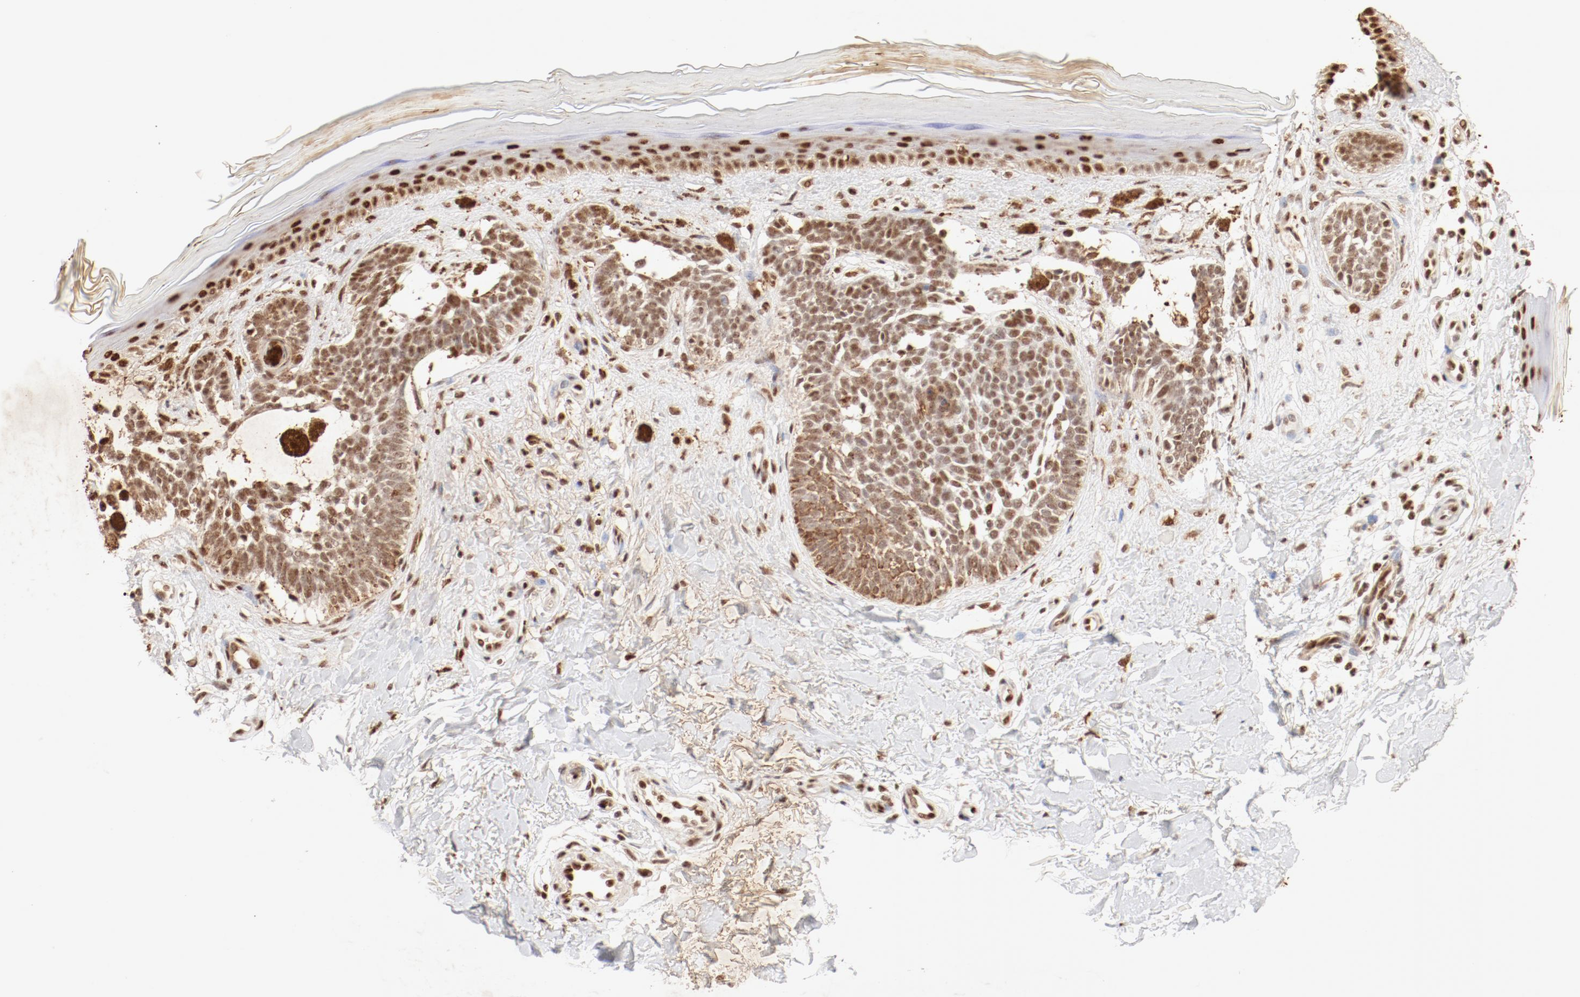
{"staining": {"intensity": "moderate", "quantity": ">75%", "location": "nuclear"}, "tissue": "skin cancer", "cell_type": "Tumor cells", "image_type": "cancer", "snomed": [{"axis": "morphology", "description": "Normal tissue, NOS"}, {"axis": "morphology", "description": "Basal cell carcinoma"}, {"axis": "topography", "description": "Skin"}], "caption": "Skin basal cell carcinoma tissue reveals moderate nuclear positivity in about >75% of tumor cells, visualized by immunohistochemistry.", "gene": "FAM50A", "patient": {"sex": "female", "age": 58}}